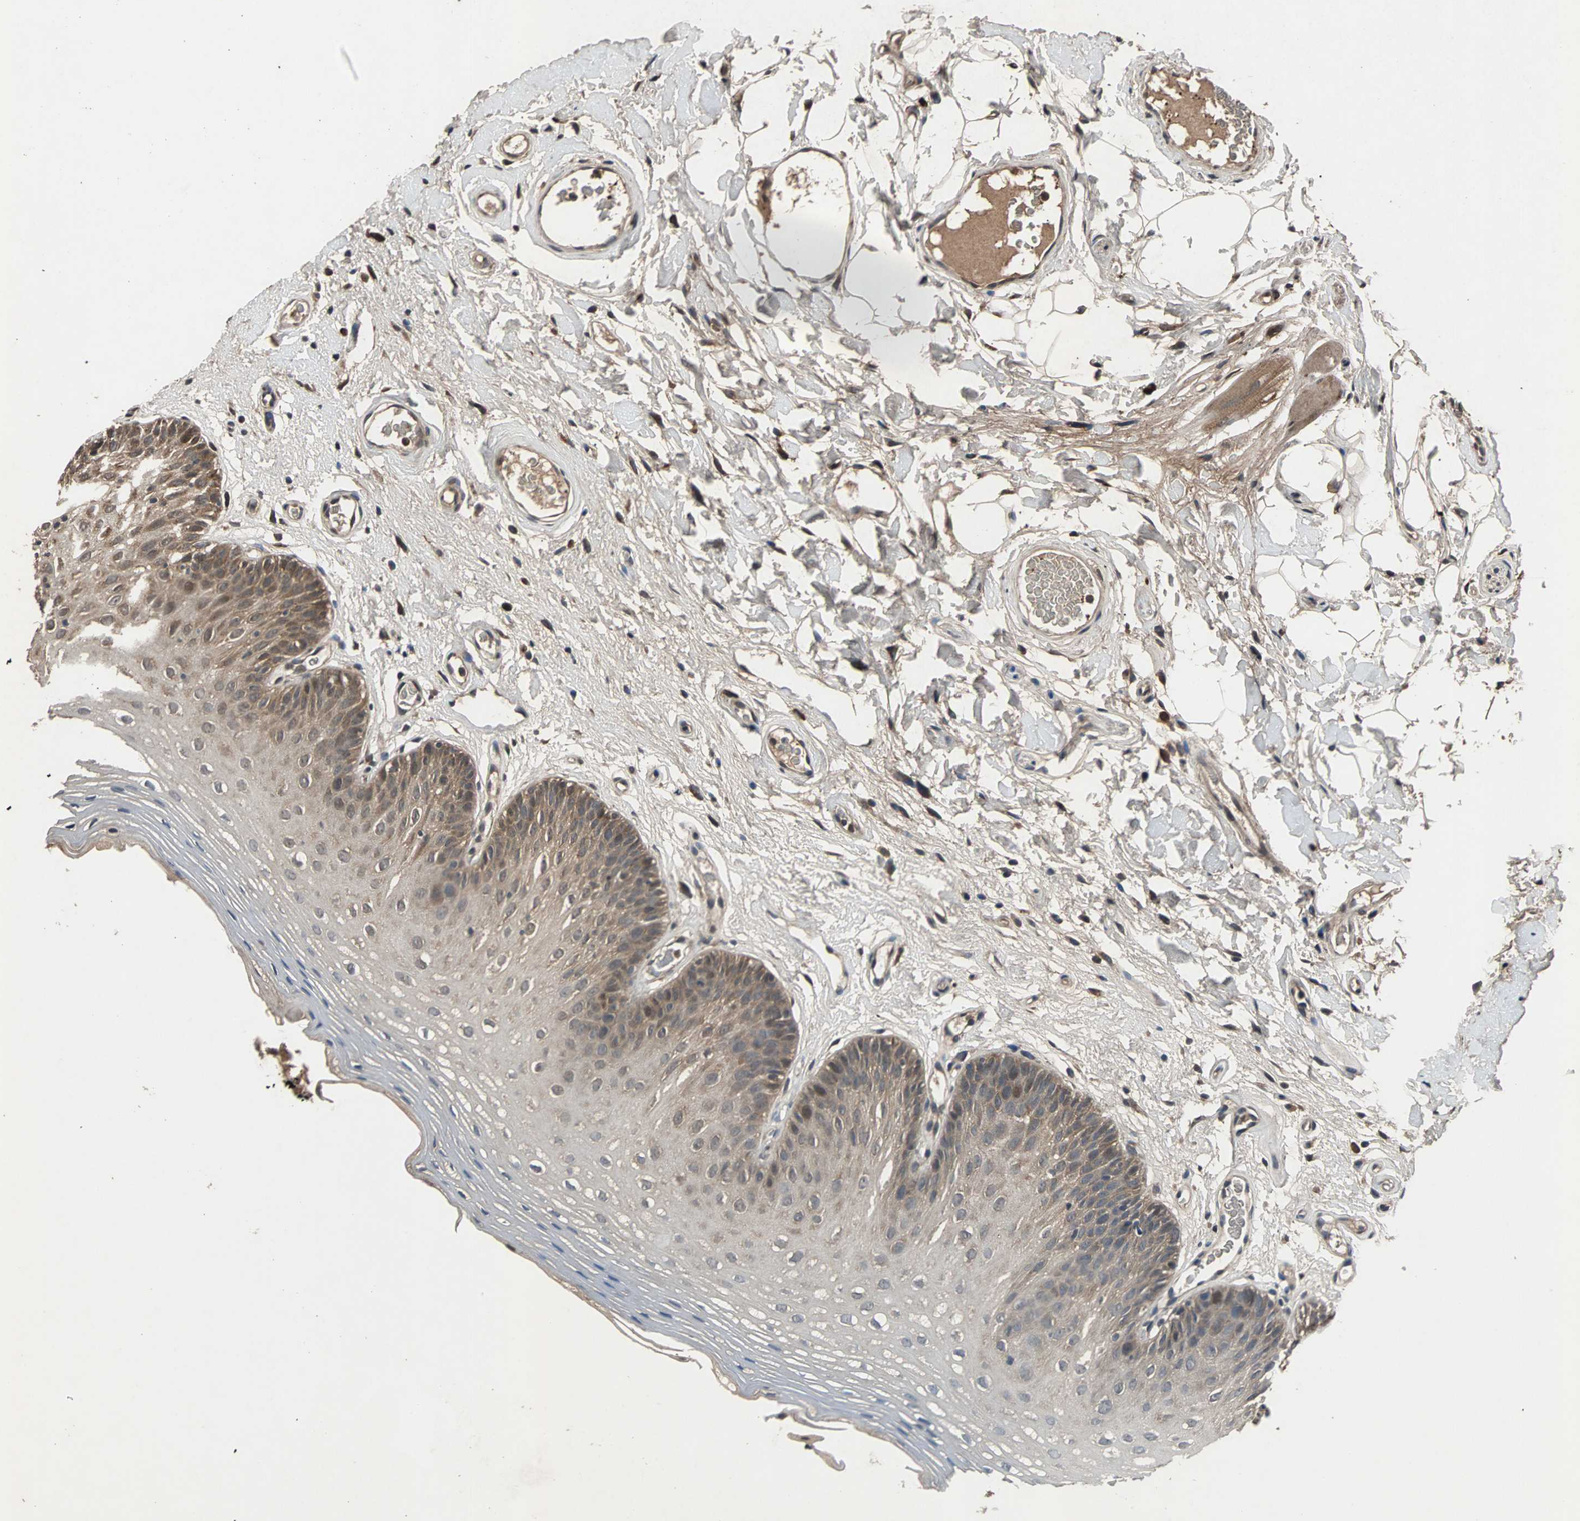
{"staining": {"intensity": "moderate", "quantity": ">75%", "location": "cytoplasmic/membranous"}, "tissue": "oral mucosa", "cell_type": "Squamous epithelial cells", "image_type": "normal", "snomed": [{"axis": "morphology", "description": "Normal tissue, NOS"}, {"axis": "morphology", "description": "Squamous cell carcinoma, NOS"}, {"axis": "topography", "description": "Skeletal muscle"}, {"axis": "topography", "description": "Oral tissue"}], "caption": "This image shows benign oral mucosa stained with IHC to label a protein in brown. The cytoplasmic/membranous of squamous epithelial cells show moderate positivity for the protein. Nuclei are counter-stained blue.", "gene": "USP31", "patient": {"sex": "male", "age": 71}}